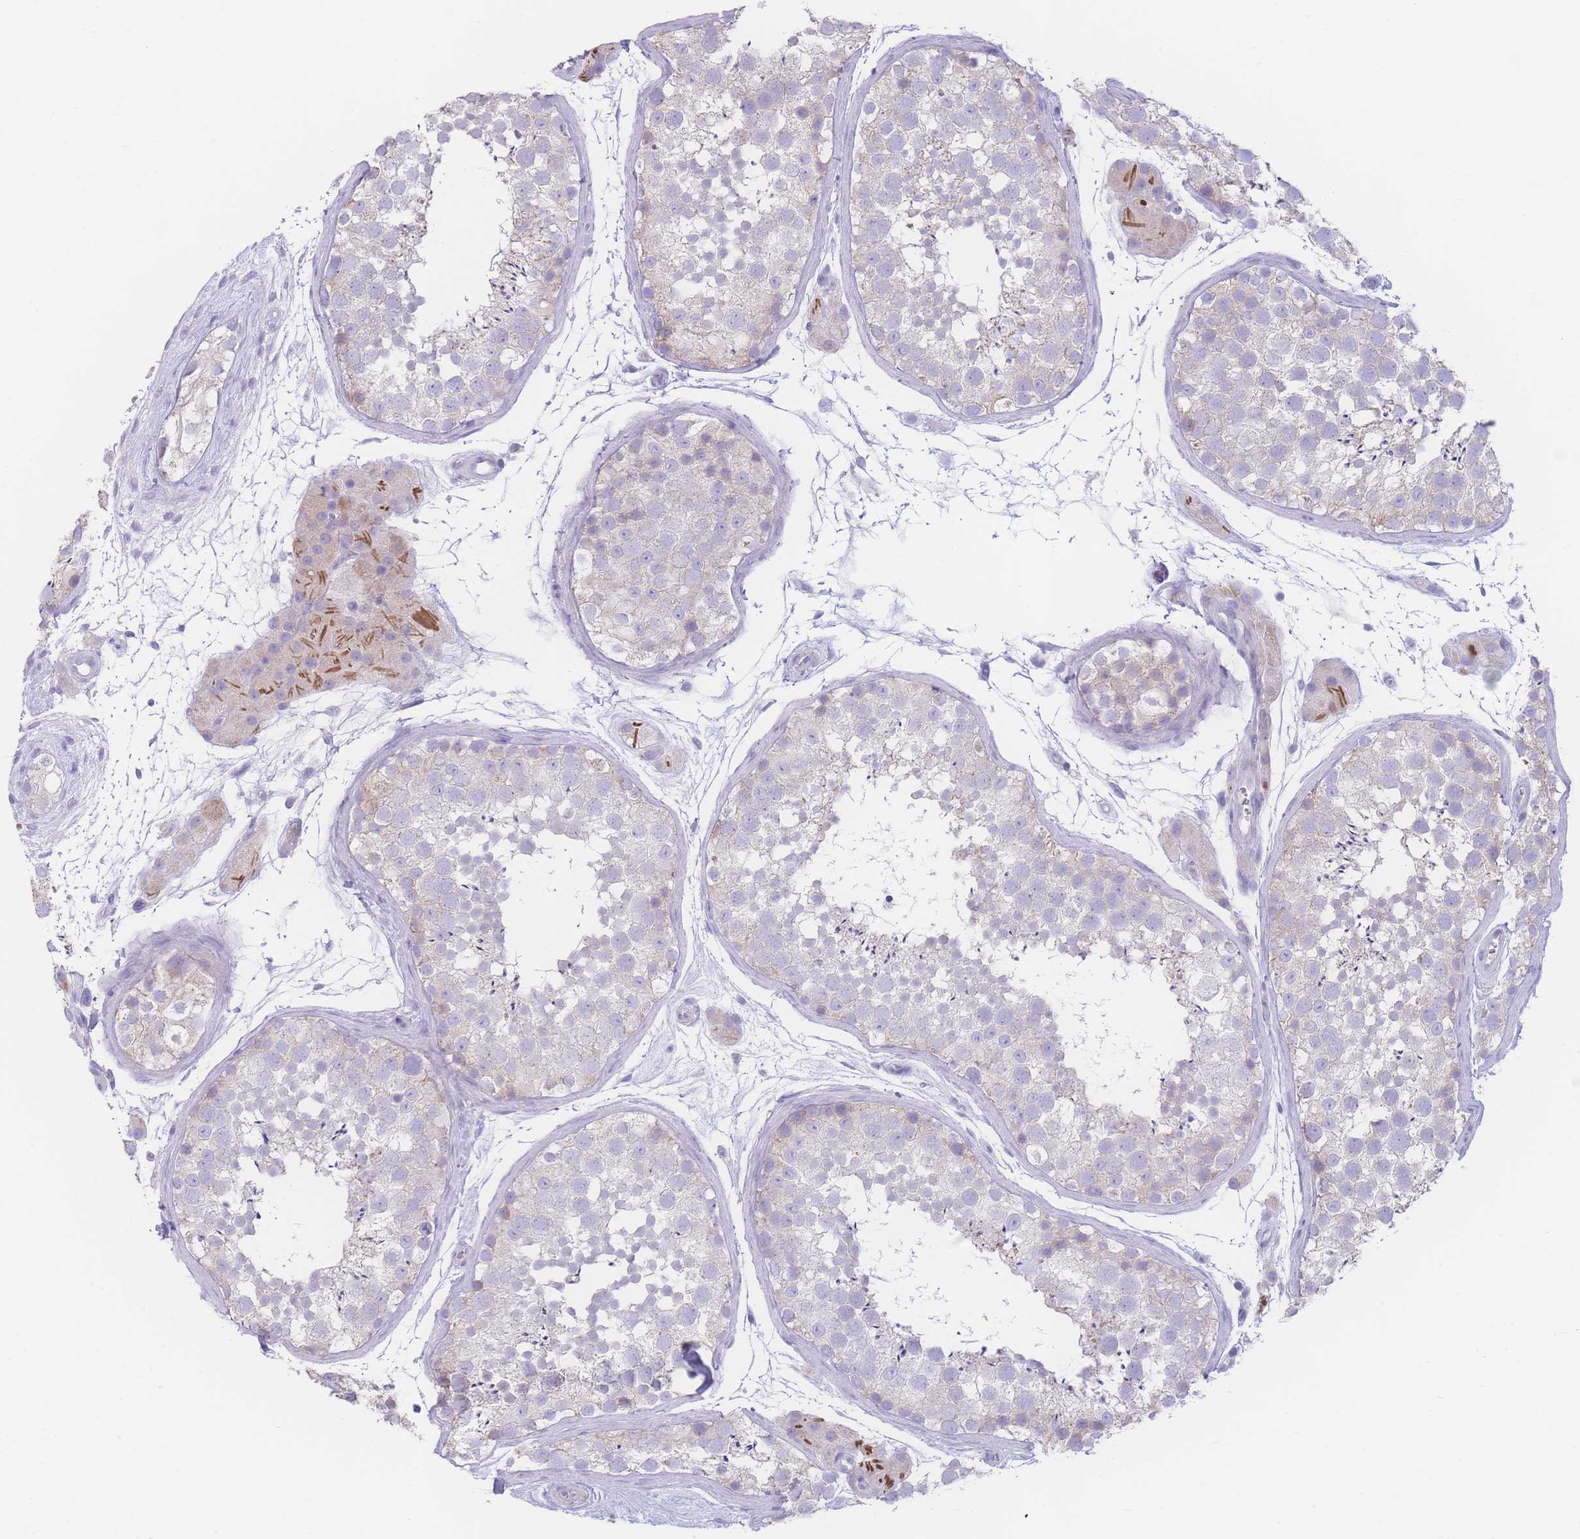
{"staining": {"intensity": "negative", "quantity": "none", "location": "none"}, "tissue": "testis", "cell_type": "Cells in seminiferous ducts", "image_type": "normal", "snomed": [{"axis": "morphology", "description": "Normal tissue, NOS"}, {"axis": "topography", "description": "Testis"}], "caption": "Immunohistochemistry (IHC) photomicrograph of unremarkable testis stained for a protein (brown), which demonstrates no staining in cells in seminiferous ducts.", "gene": "NBEAL1", "patient": {"sex": "male", "age": 41}}